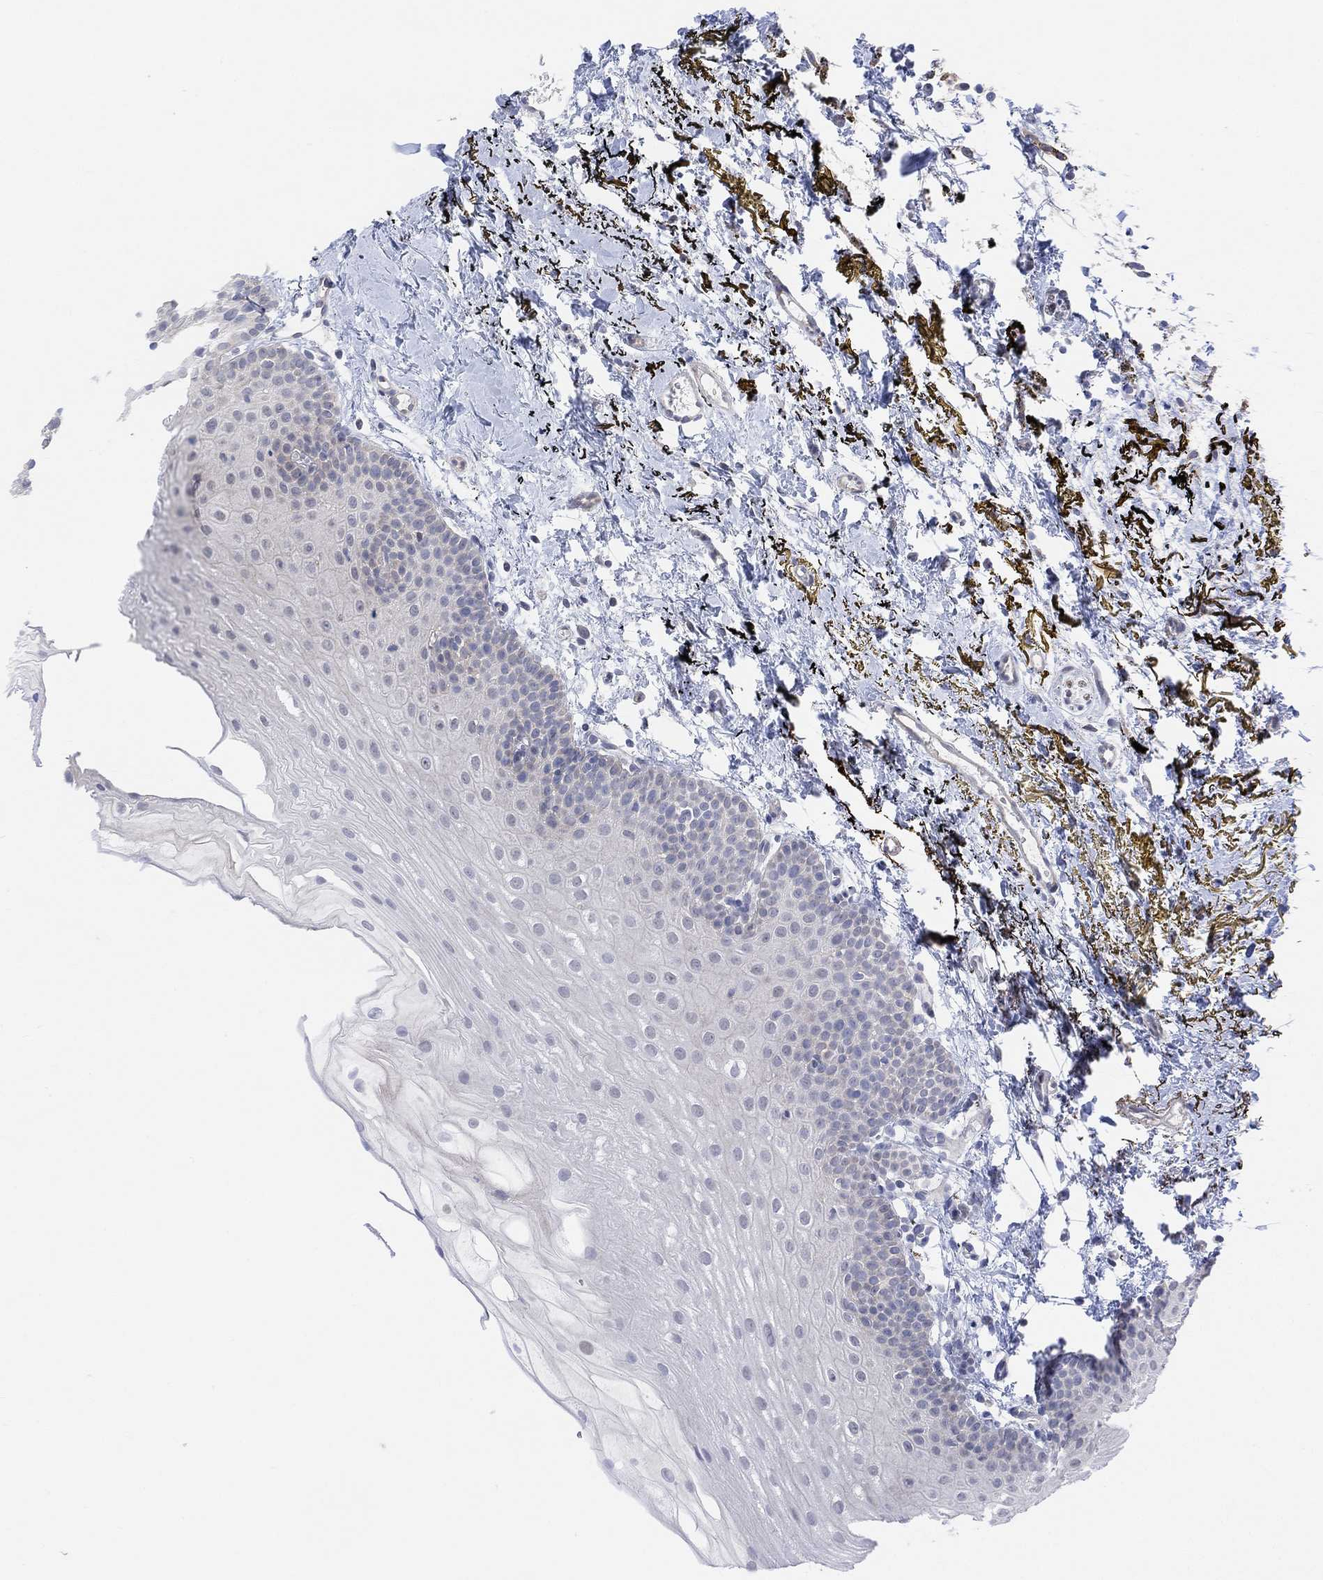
{"staining": {"intensity": "negative", "quantity": "none", "location": "none"}, "tissue": "oral mucosa", "cell_type": "Squamous epithelial cells", "image_type": "normal", "snomed": [{"axis": "morphology", "description": "Normal tissue, NOS"}, {"axis": "topography", "description": "Oral tissue"}], "caption": "Squamous epithelial cells are negative for protein expression in benign human oral mucosa. (DAB (3,3'-diaminobenzidine) immunohistochemistry (IHC) visualized using brightfield microscopy, high magnification).", "gene": "CNTF", "patient": {"sex": "female", "age": 57}}